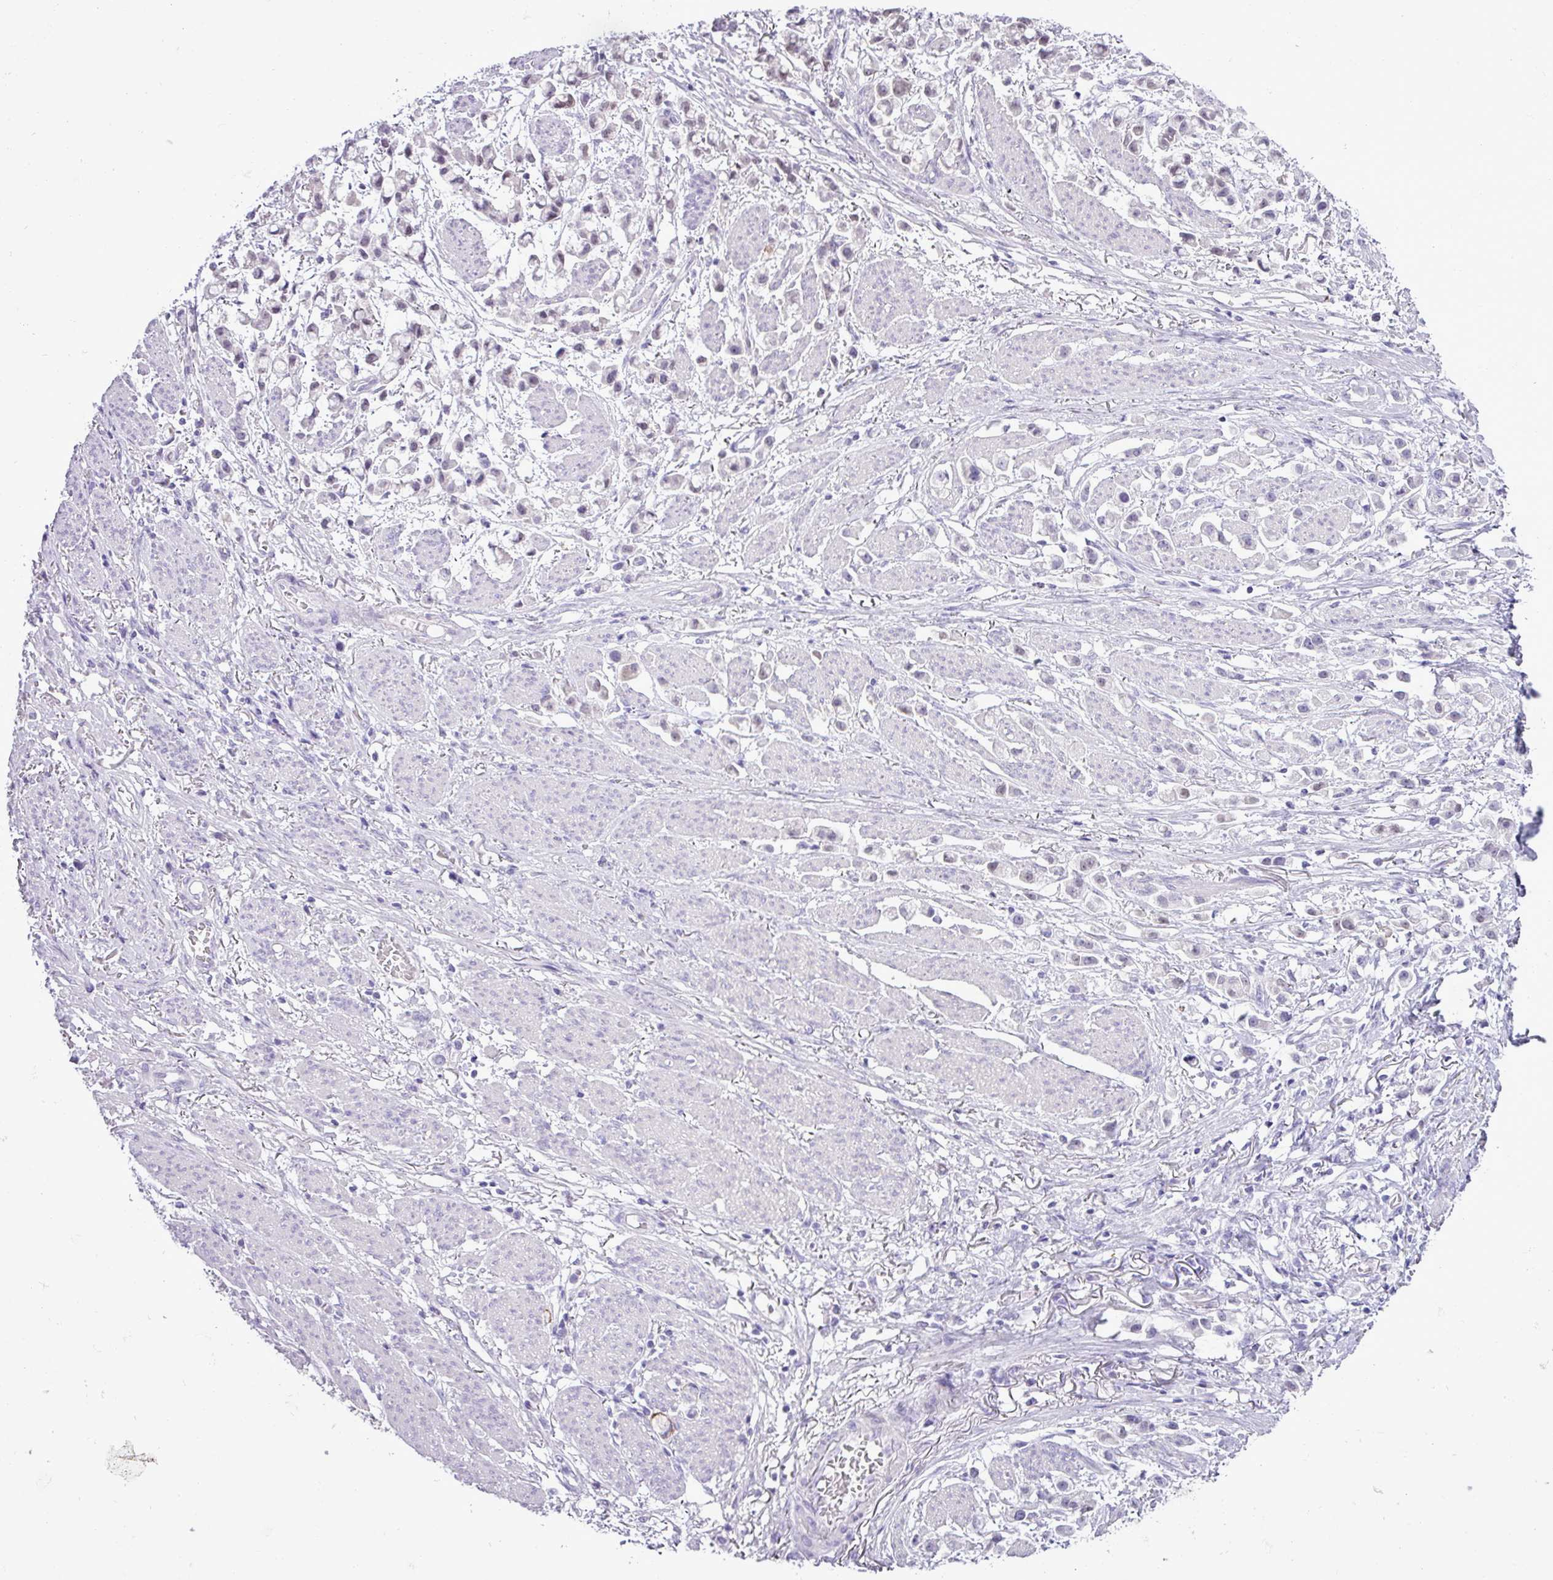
{"staining": {"intensity": "negative", "quantity": "none", "location": "none"}, "tissue": "stomach cancer", "cell_type": "Tumor cells", "image_type": "cancer", "snomed": [{"axis": "morphology", "description": "Adenocarcinoma, NOS"}, {"axis": "topography", "description": "Stomach"}], "caption": "DAB (3,3'-diaminobenzidine) immunohistochemical staining of stomach adenocarcinoma demonstrates no significant expression in tumor cells. Nuclei are stained in blue.", "gene": "ALDH3A1", "patient": {"sex": "female", "age": 81}}